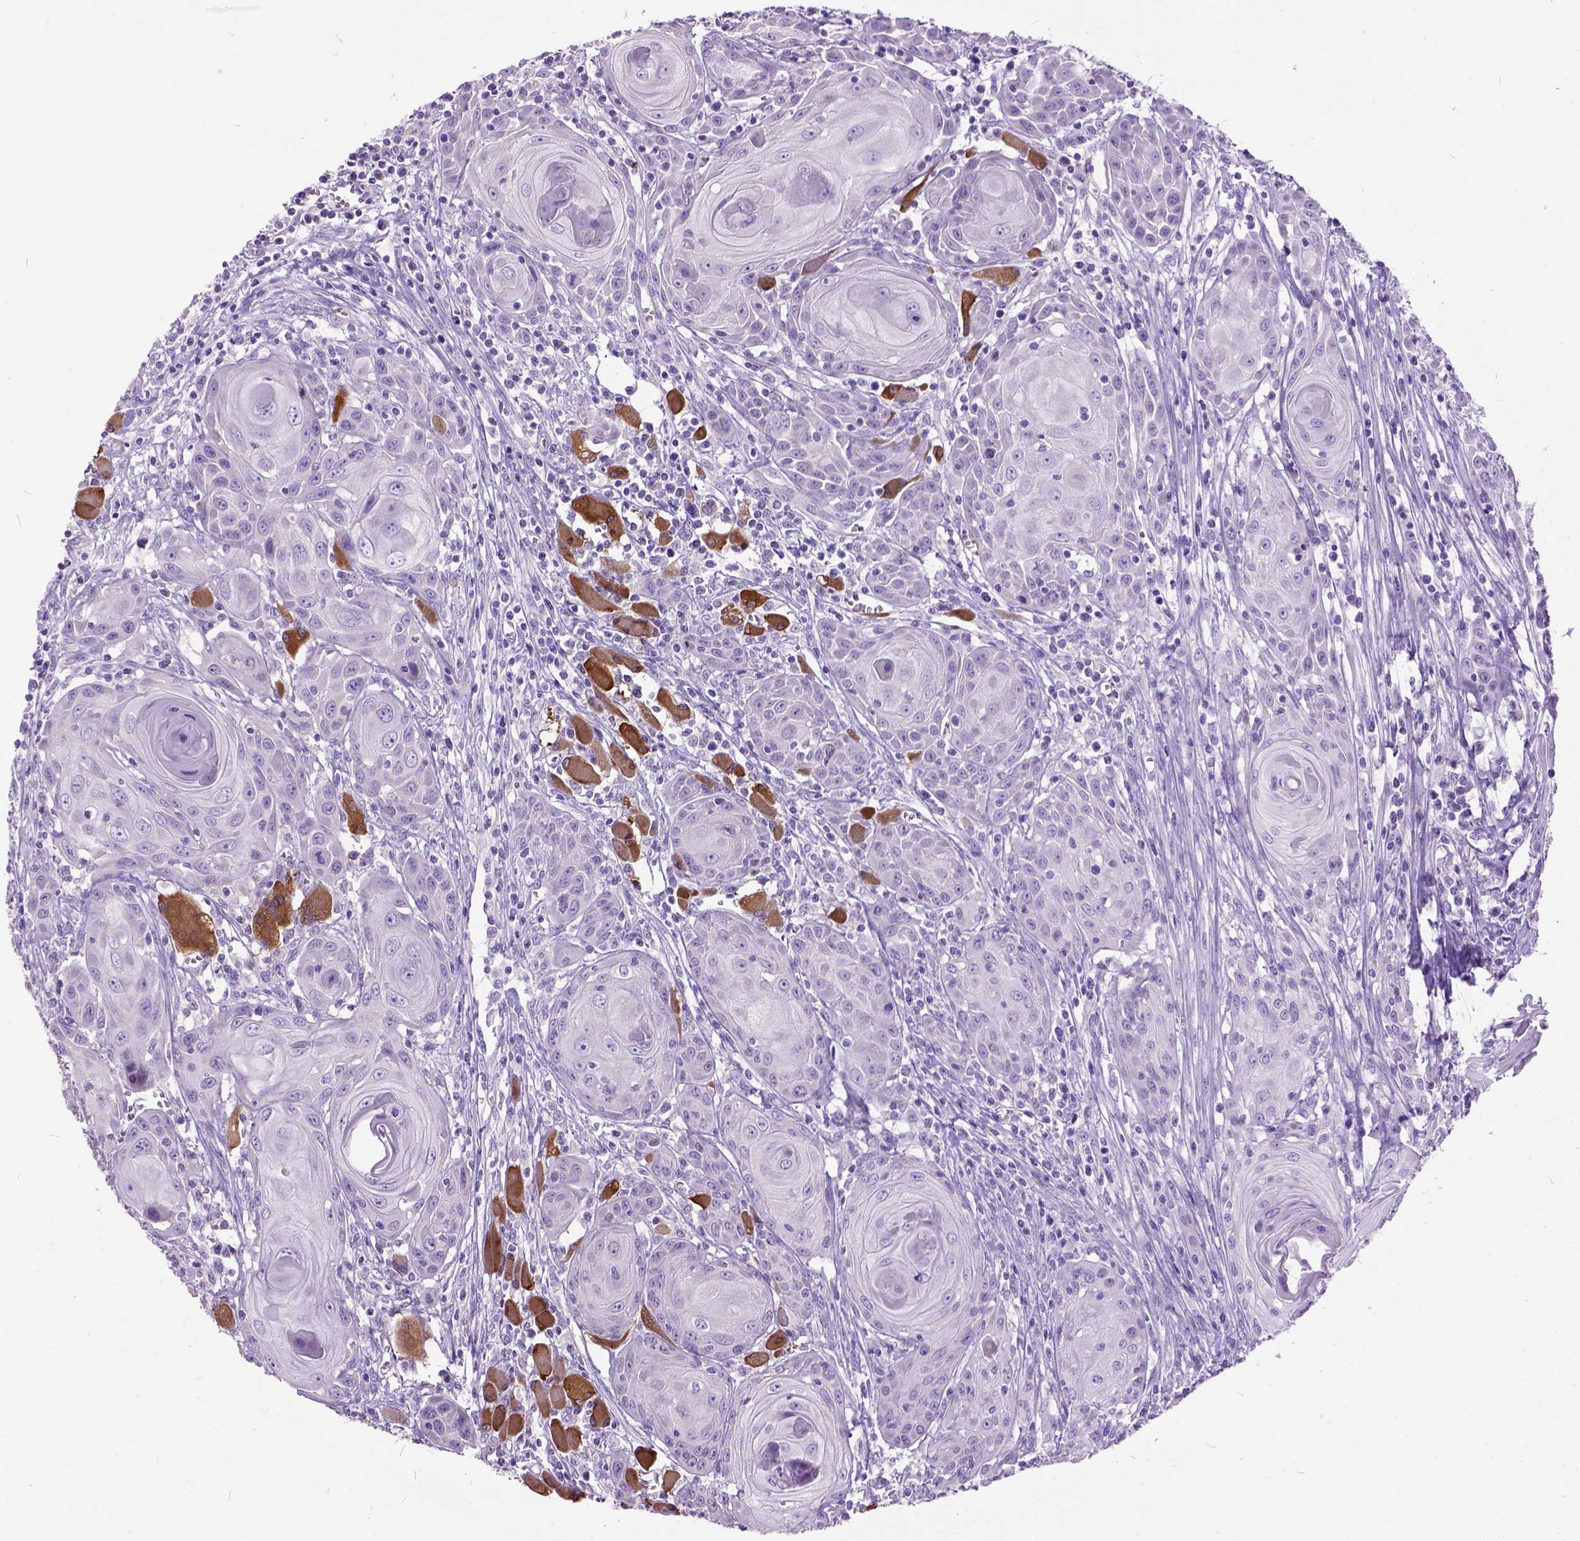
{"staining": {"intensity": "negative", "quantity": "none", "location": "none"}, "tissue": "head and neck cancer", "cell_type": "Tumor cells", "image_type": "cancer", "snomed": [{"axis": "morphology", "description": "Squamous cell carcinoma, NOS"}, {"axis": "topography", "description": "Head-Neck"}], "caption": "Micrograph shows no protein staining in tumor cells of head and neck cancer tissue.", "gene": "MAPT", "patient": {"sex": "female", "age": 80}}